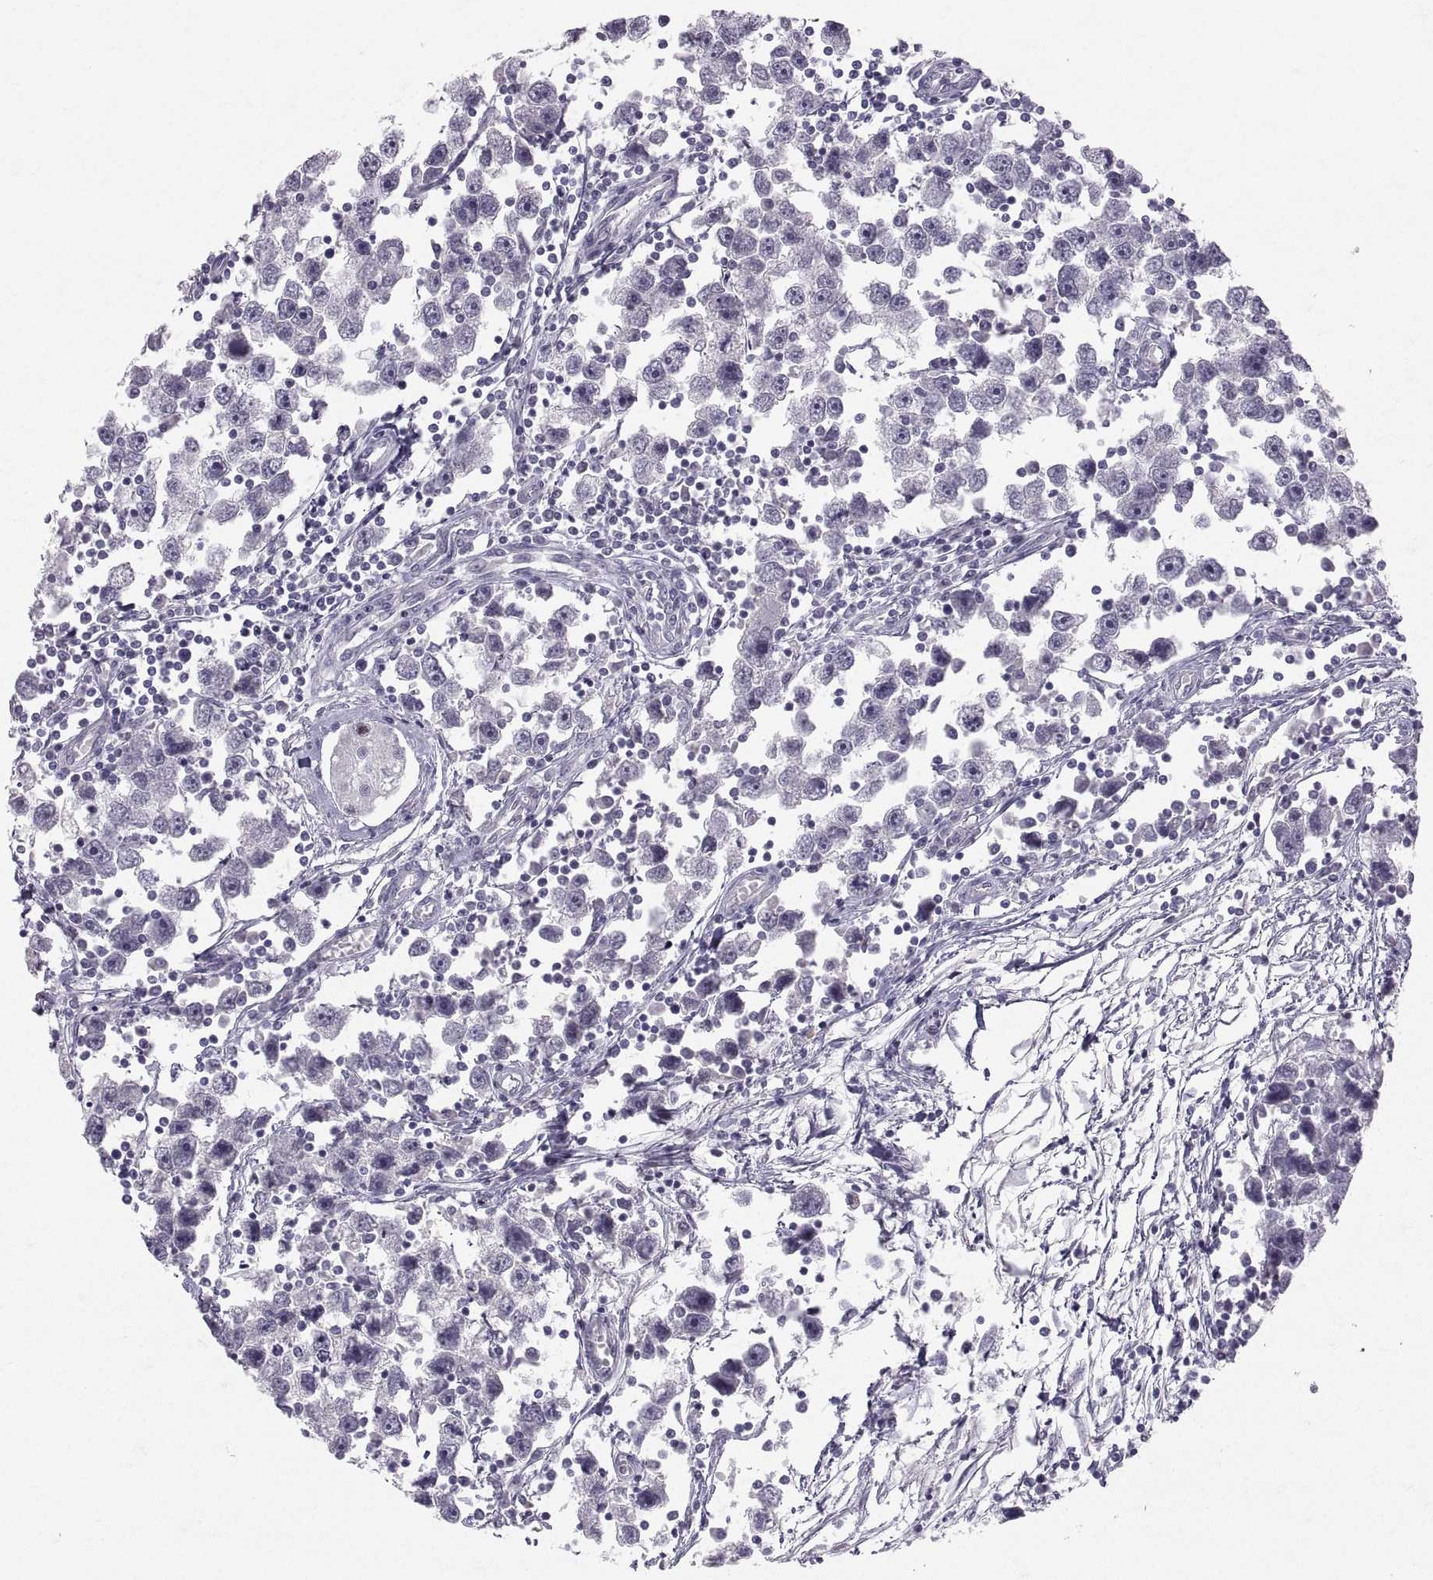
{"staining": {"intensity": "negative", "quantity": "none", "location": "none"}, "tissue": "testis cancer", "cell_type": "Tumor cells", "image_type": "cancer", "snomed": [{"axis": "morphology", "description": "Seminoma, NOS"}, {"axis": "topography", "description": "Testis"}], "caption": "This is an IHC histopathology image of testis cancer. There is no expression in tumor cells.", "gene": "PTN", "patient": {"sex": "male", "age": 30}}